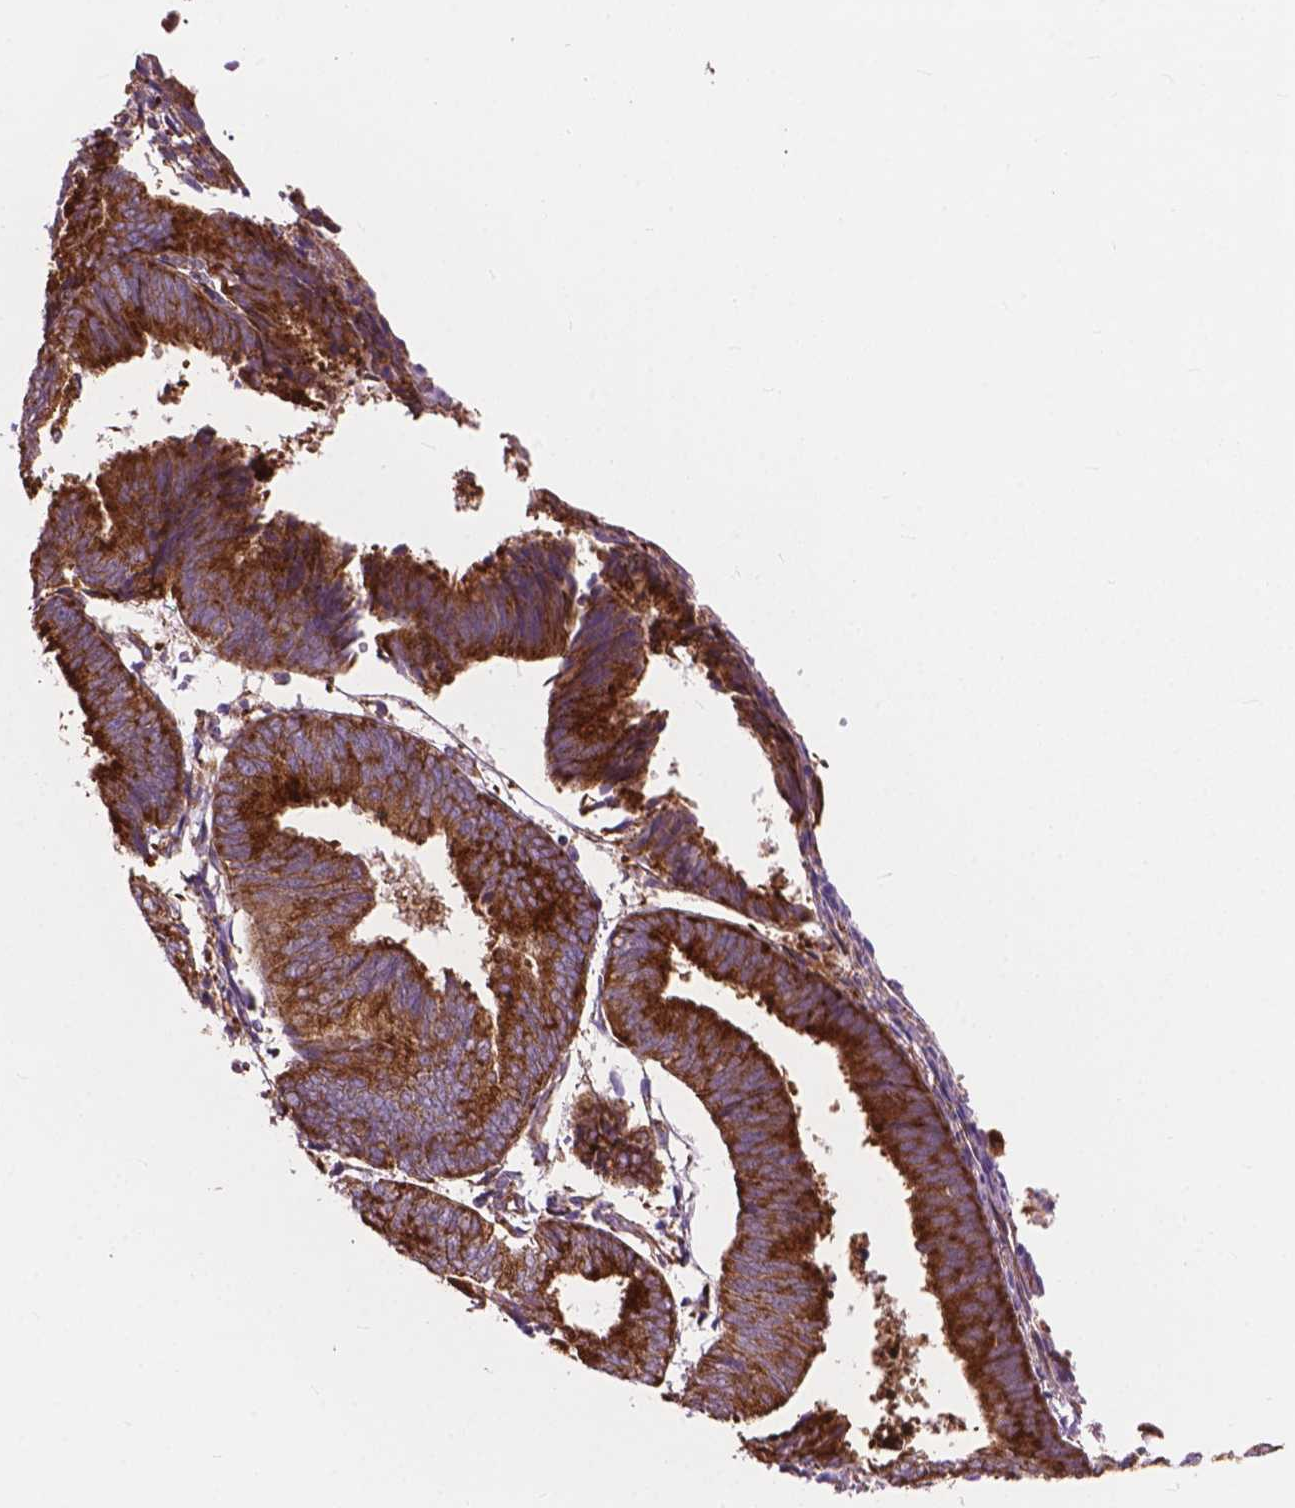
{"staining": {"intensity": "moderate", "quantity": ">75%", "location": "cytoplasmic/membranous"}, "tissue": "endometrium", "cell_type": "Cells in endometrial stroma", "image_type": "normal", "snomed": [{"axis": "morphology", "description": "Normal tissue, NOS"}, {"axis": "topography", "description": "Endometrium"}], "caption": "About >75% of cells in endometrial stroma in unremarkable human endometrium exhibit moderate cytoplasmic/membranous protein positivity as visualized by brown immunohistochemical staining.", "gene": "RPL37A", "patient": {"sex": "female", "age": 50}}